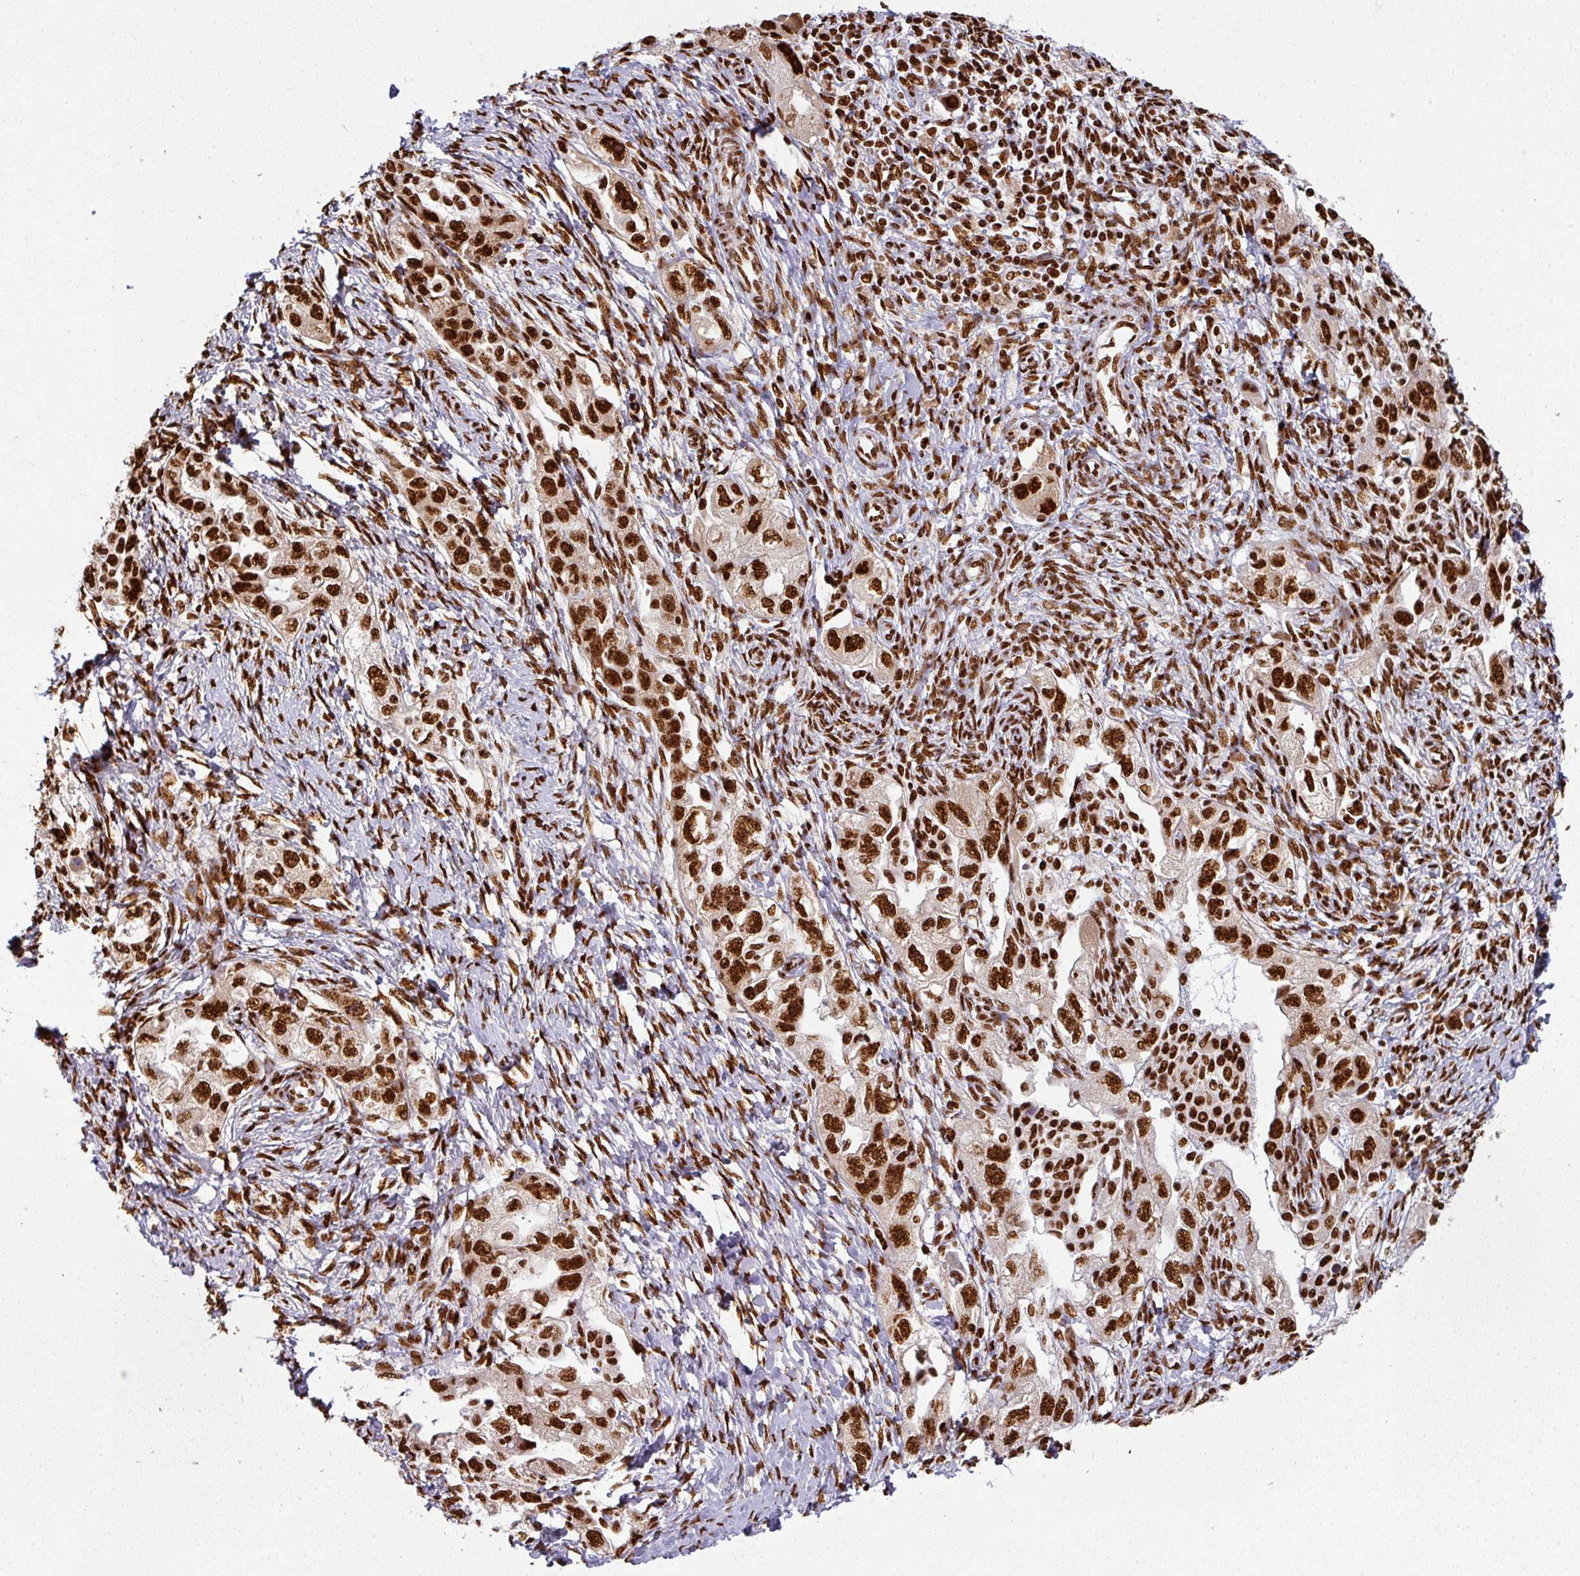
{"staining": {"intensity": "strong", "quantity": ">75%", "location": "nuclear"}, "tissue": "ovarian cancer", "cell_type": "Tumor cells", "image_type": "cancer", "snomed": [{"axis": "morphology", "description": "Carcinoma, NOS"}, {"axis": "morphology", "description": "Cystadenocarcinoma, serous, NOS"}, {"axis": "topography", "description": "Ovary"}], "caption": "A photomicrograph showing strong nuclear expression in about >75% of tumor cells in ovarian cancer, as visualized by brown immunohistochemical staining.", "gene": "SIK3", "patient": {"sex": "female", "age": 69}}